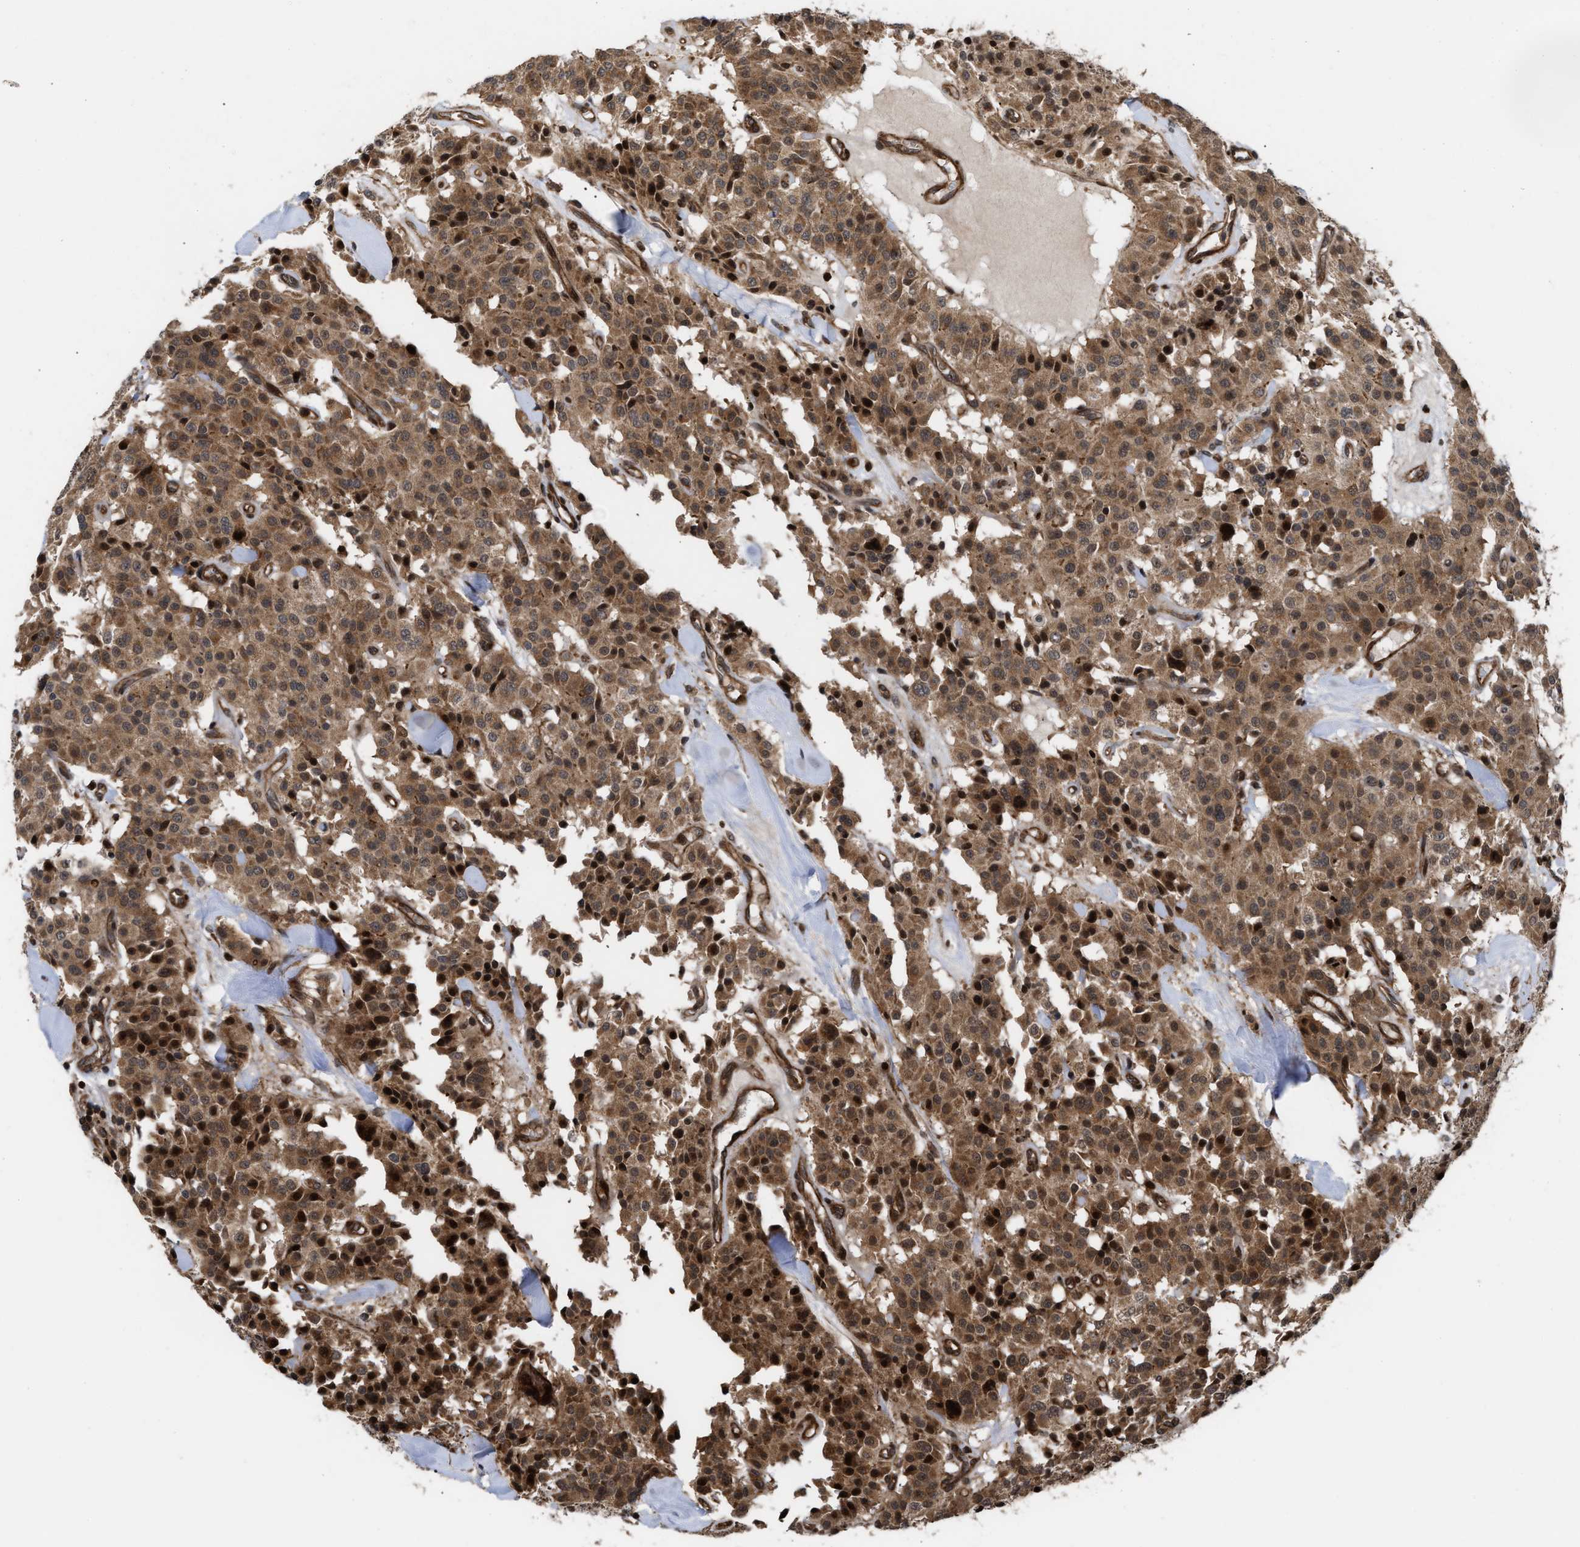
{"staining": {"intensity": "strong", "quantity": ">75%", "location": "cytoplasmic/membranous,nuclear"}, "tissue": "carcinoid", "cell_type": "Tumor cells", "image_type": "cancer", "snomed": [{"axis": "morphology", "description": "Carcinoid, malignant, NOS"}, {"axis": "topography", "description": "Lung"}], "caption": "The histopathology image demonstrates a brown stain indicating the presence of a protein in the cytoplasmic/membranous and nuclear of tumor cells in carcinoid (malignant).", "gene": "STAU2", "patient": {"sex": "male", "age": 30}}